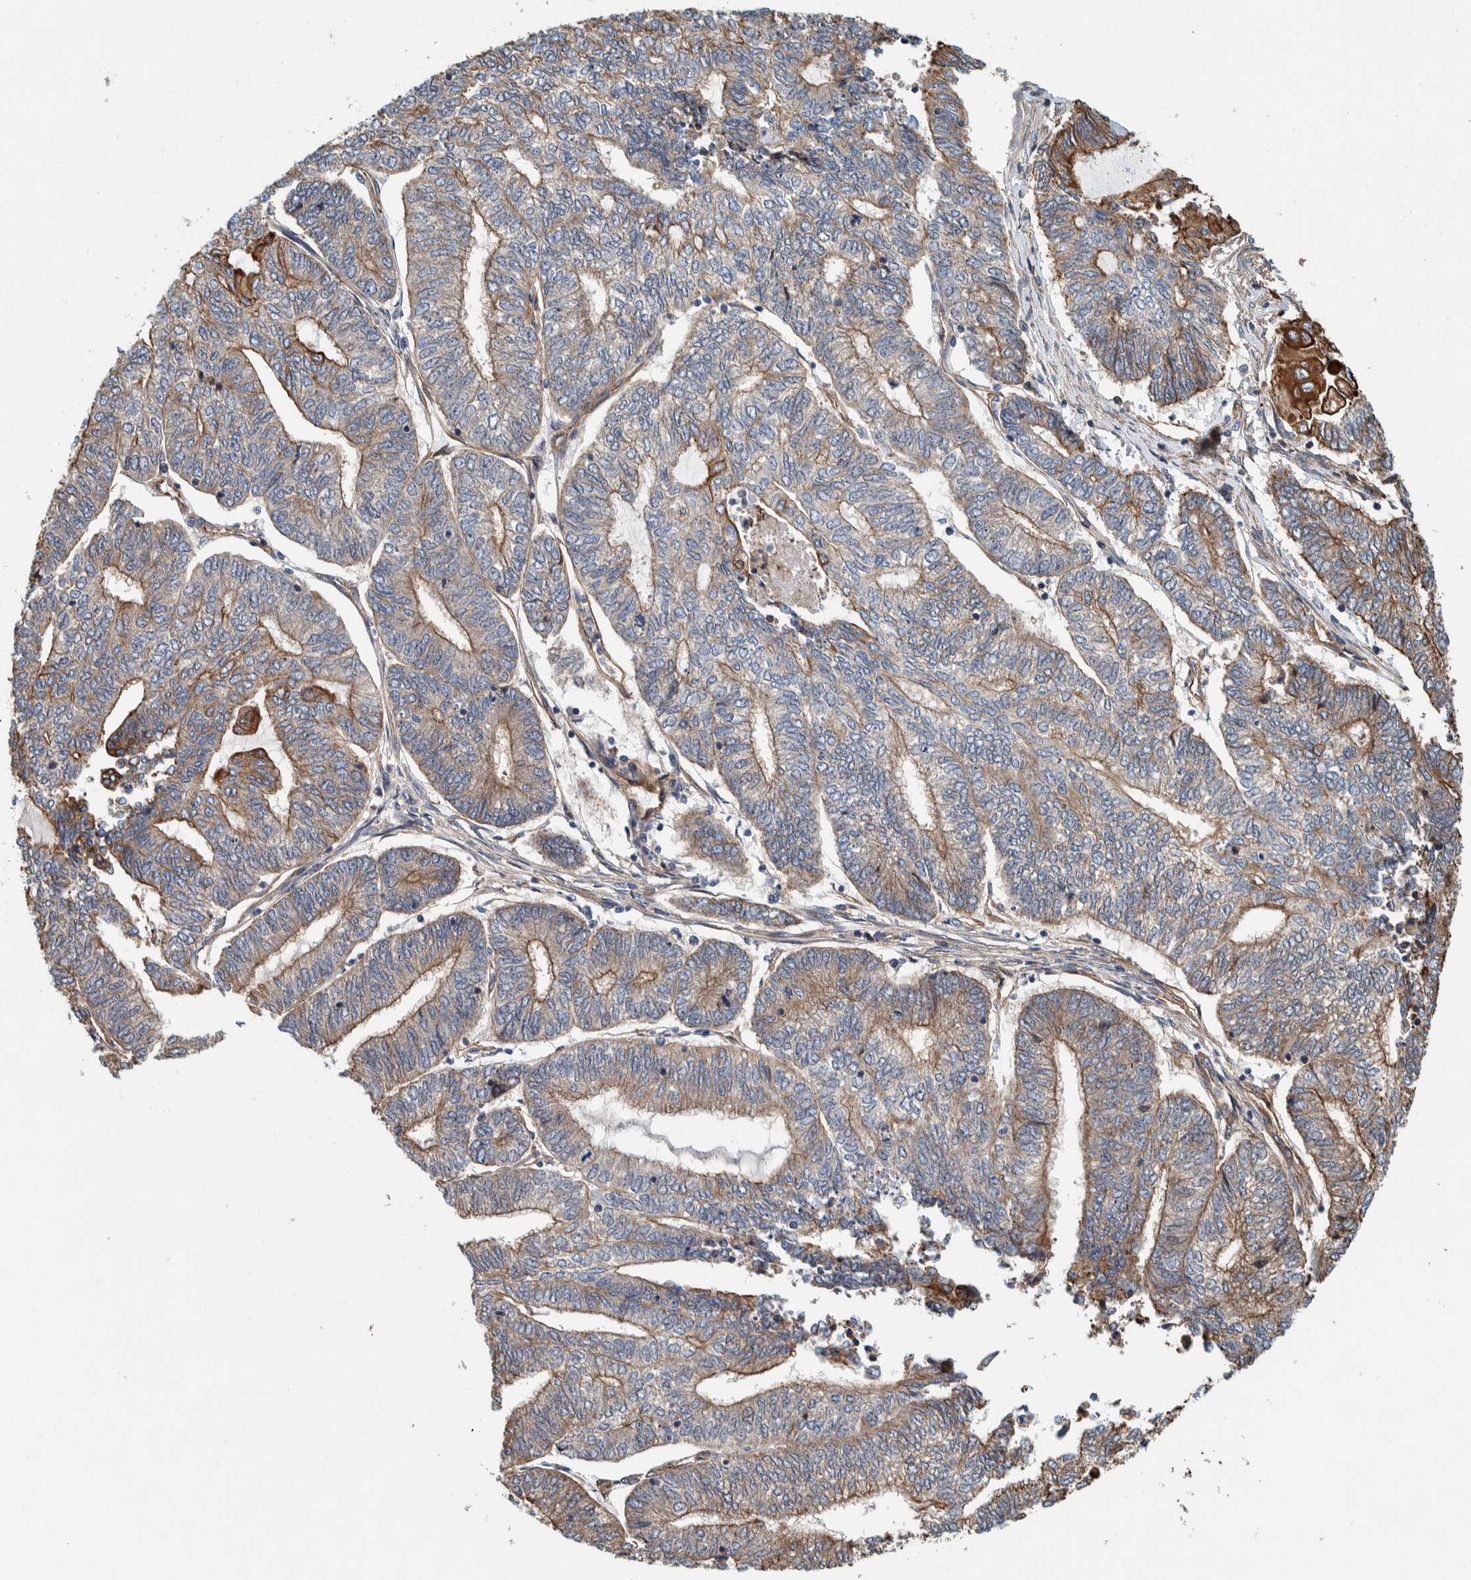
{"staining": {"intensity": "weak", "quantity": ">75%", "location": "cytoplasmic/membranous"}, "tissue": "endometrial cancer", "cell_type": "Tumor cells", "image_type": "cancer", "snomed": [{"axis": "morphology", "description": "Adenocarcinoma, NOS"}, {"axis": "topography", "description": "Uterus"}, {"axis": "topography", "description": "Endometrium"}], "caption": "An IHC micrograph of neoplastic tissue is shown. Protein staining in brown labels weak cytoplasmic/membranous positivity in endometrial cancer (adenocarcinoma) within tumor cells. (IHC, brightfield microscopy, high magnification).", "gene": "PKD1L1", "patient": {"sex": "female", "age": 70}}